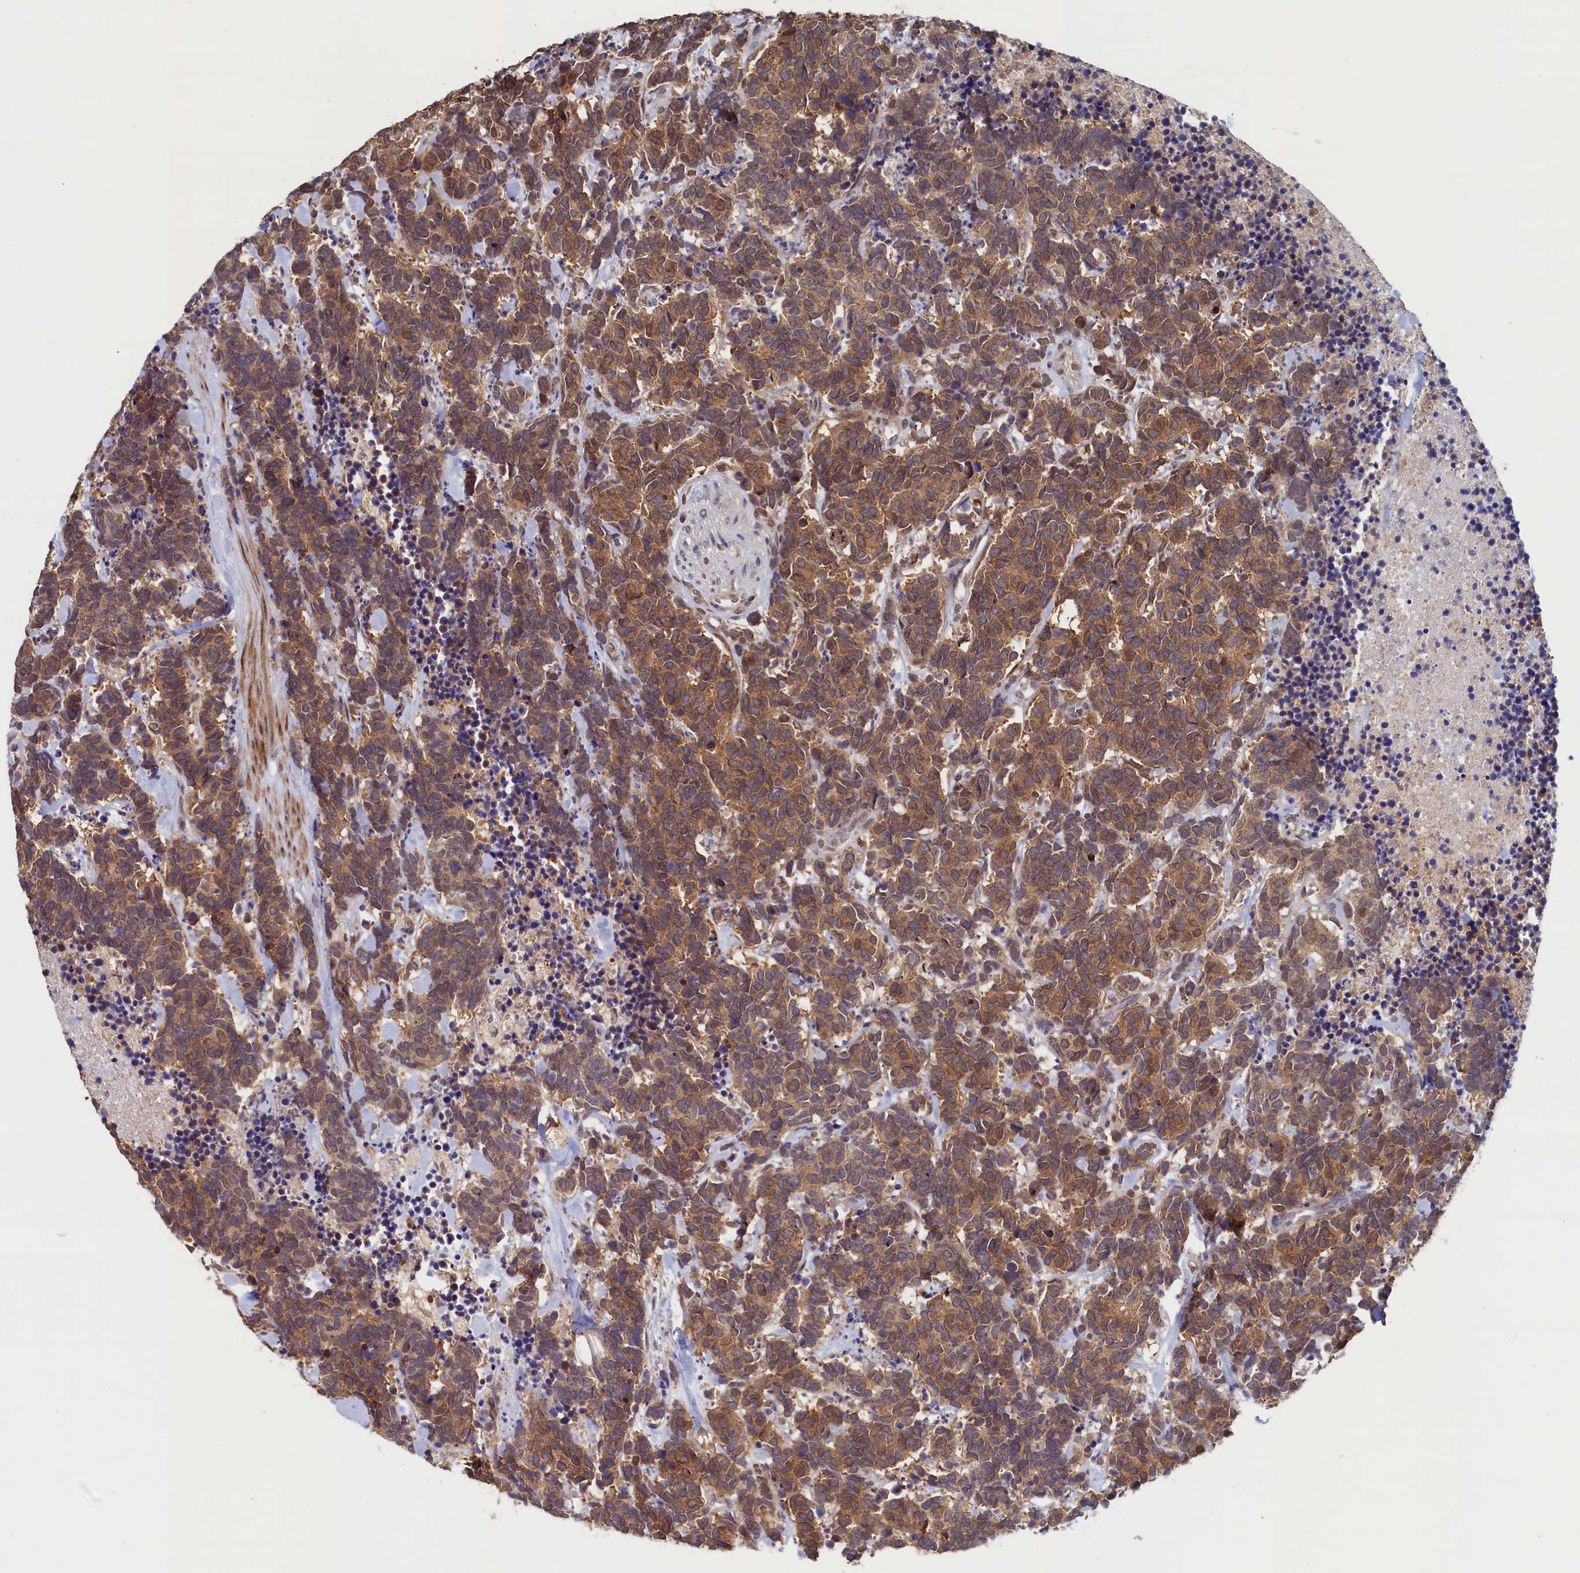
{"staining": {"intensity": "moderate", "quantity": ">75%", "location": "cytoplasmic/membranous"}, "tissue": "carcinoid", "cell_type": "Tumor cells", "image_type": "cancer", "snomed": [{"axis": "morphology", "description": "Carcinoma, NOS"}, {"axis": "morphology", "description": "Carcinoid, malignant, NOS"}, {"axis": "topography", "description": "Prostate"}], "caption": "The histopathology image reveals a brown stain indicating the presence of a protein in the cytoplasmic/membranous of tumor cells in malignant carcinoid.", "gene": "AHCY", "patient": {"sex": "male", "age": 57}}